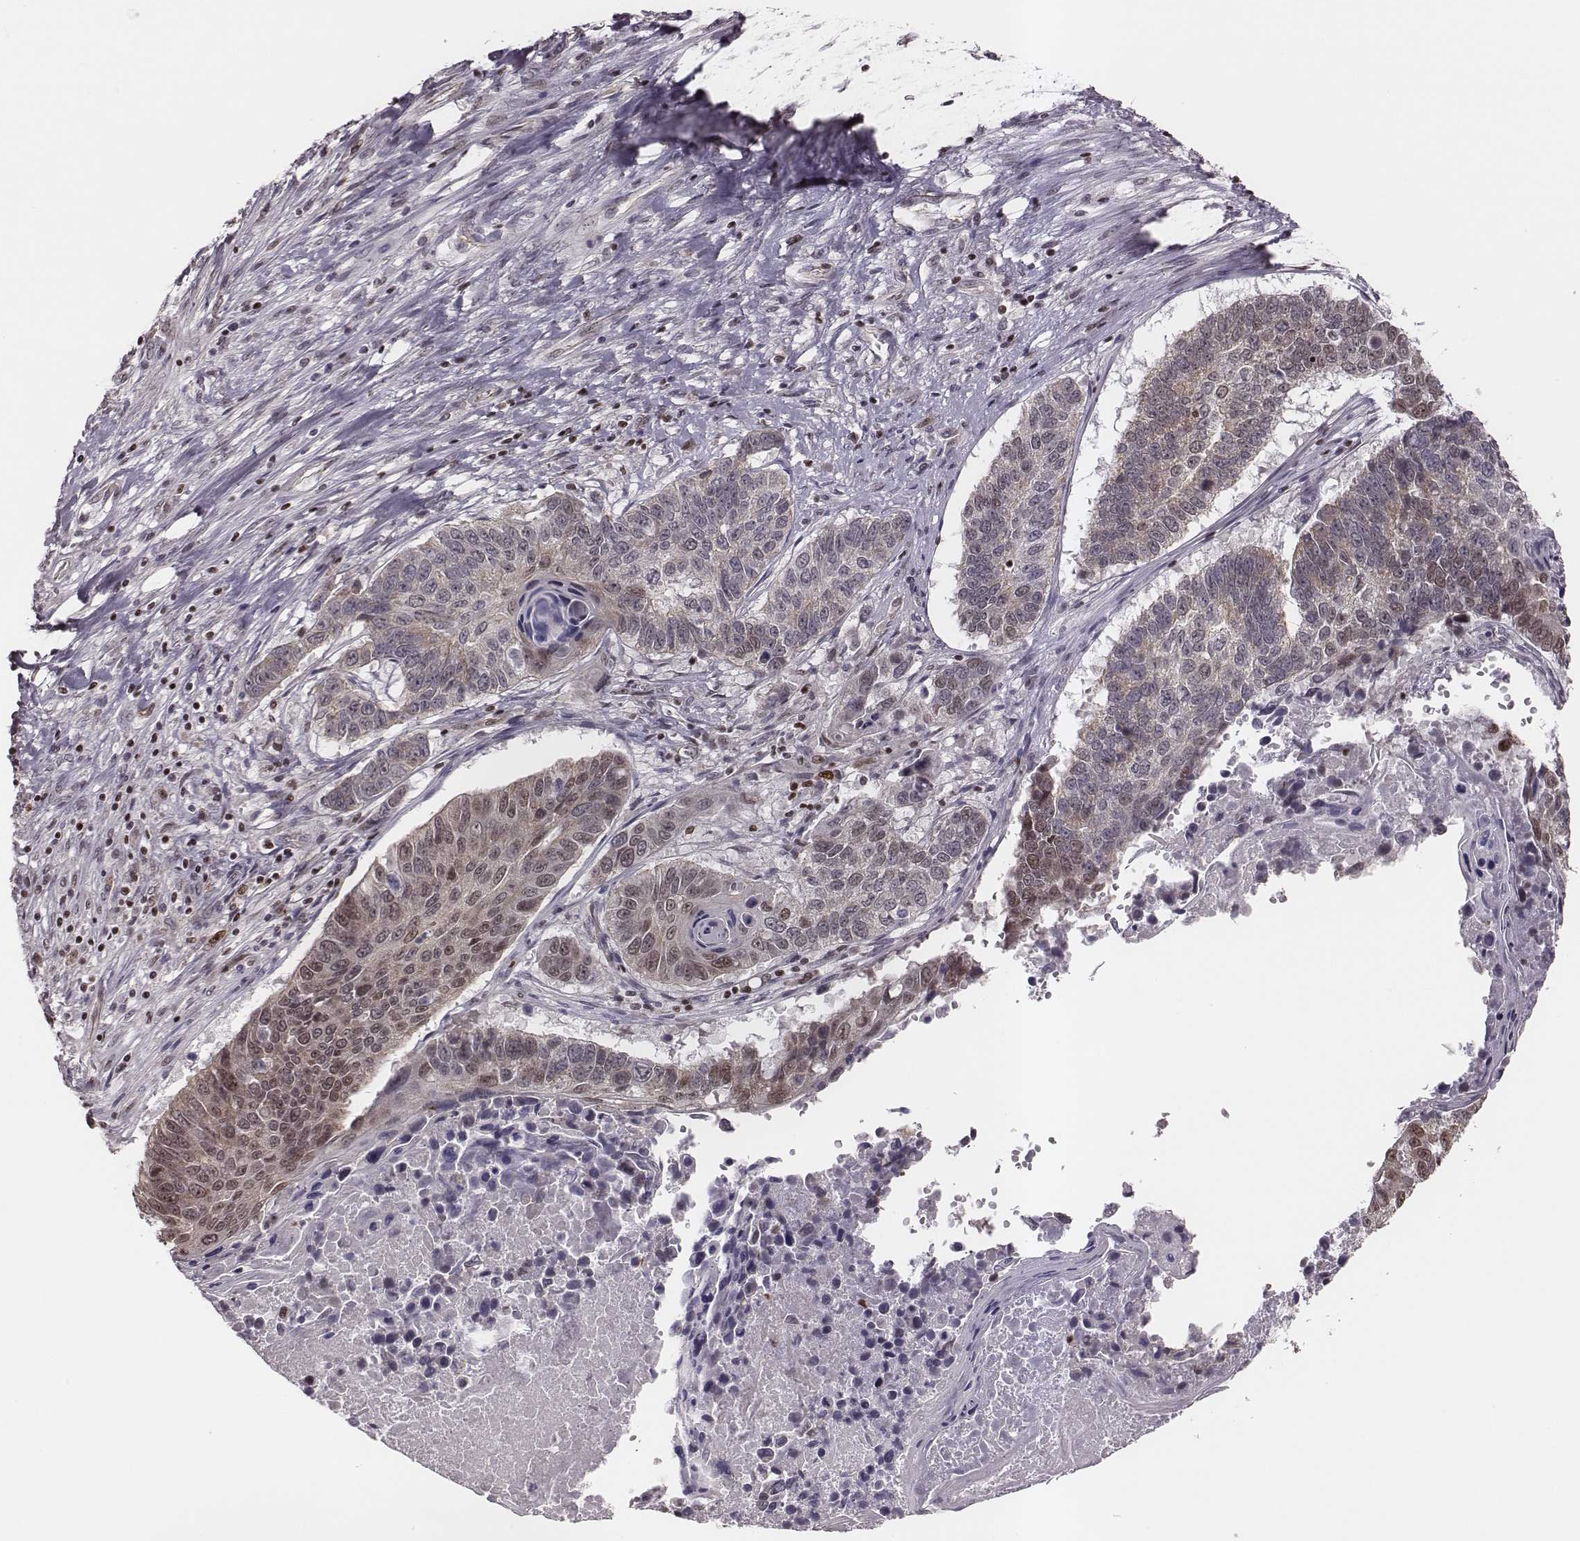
{"staining": {"intensity": "weak", "quantity": "25%-75%", "location": "cytoplasmic/membranous,nuclear"}, "tissue": "lung cancer", "cell_type": "Tumor cells", "image_type": "cancer", "snomed": [{"axis": "morphology", "description": "Squamous cell carcinoma, NOS"}, {"axis": "topography", "description": "Lung"}], "caption": "Tumor cells reveal low levels of weak cytoplasmic/membranous and nuclear expression in approximately 25%-75% of cells in lung cancer.", "gene": "WDR59", "patient": {"sex": "male", "age": 73}}